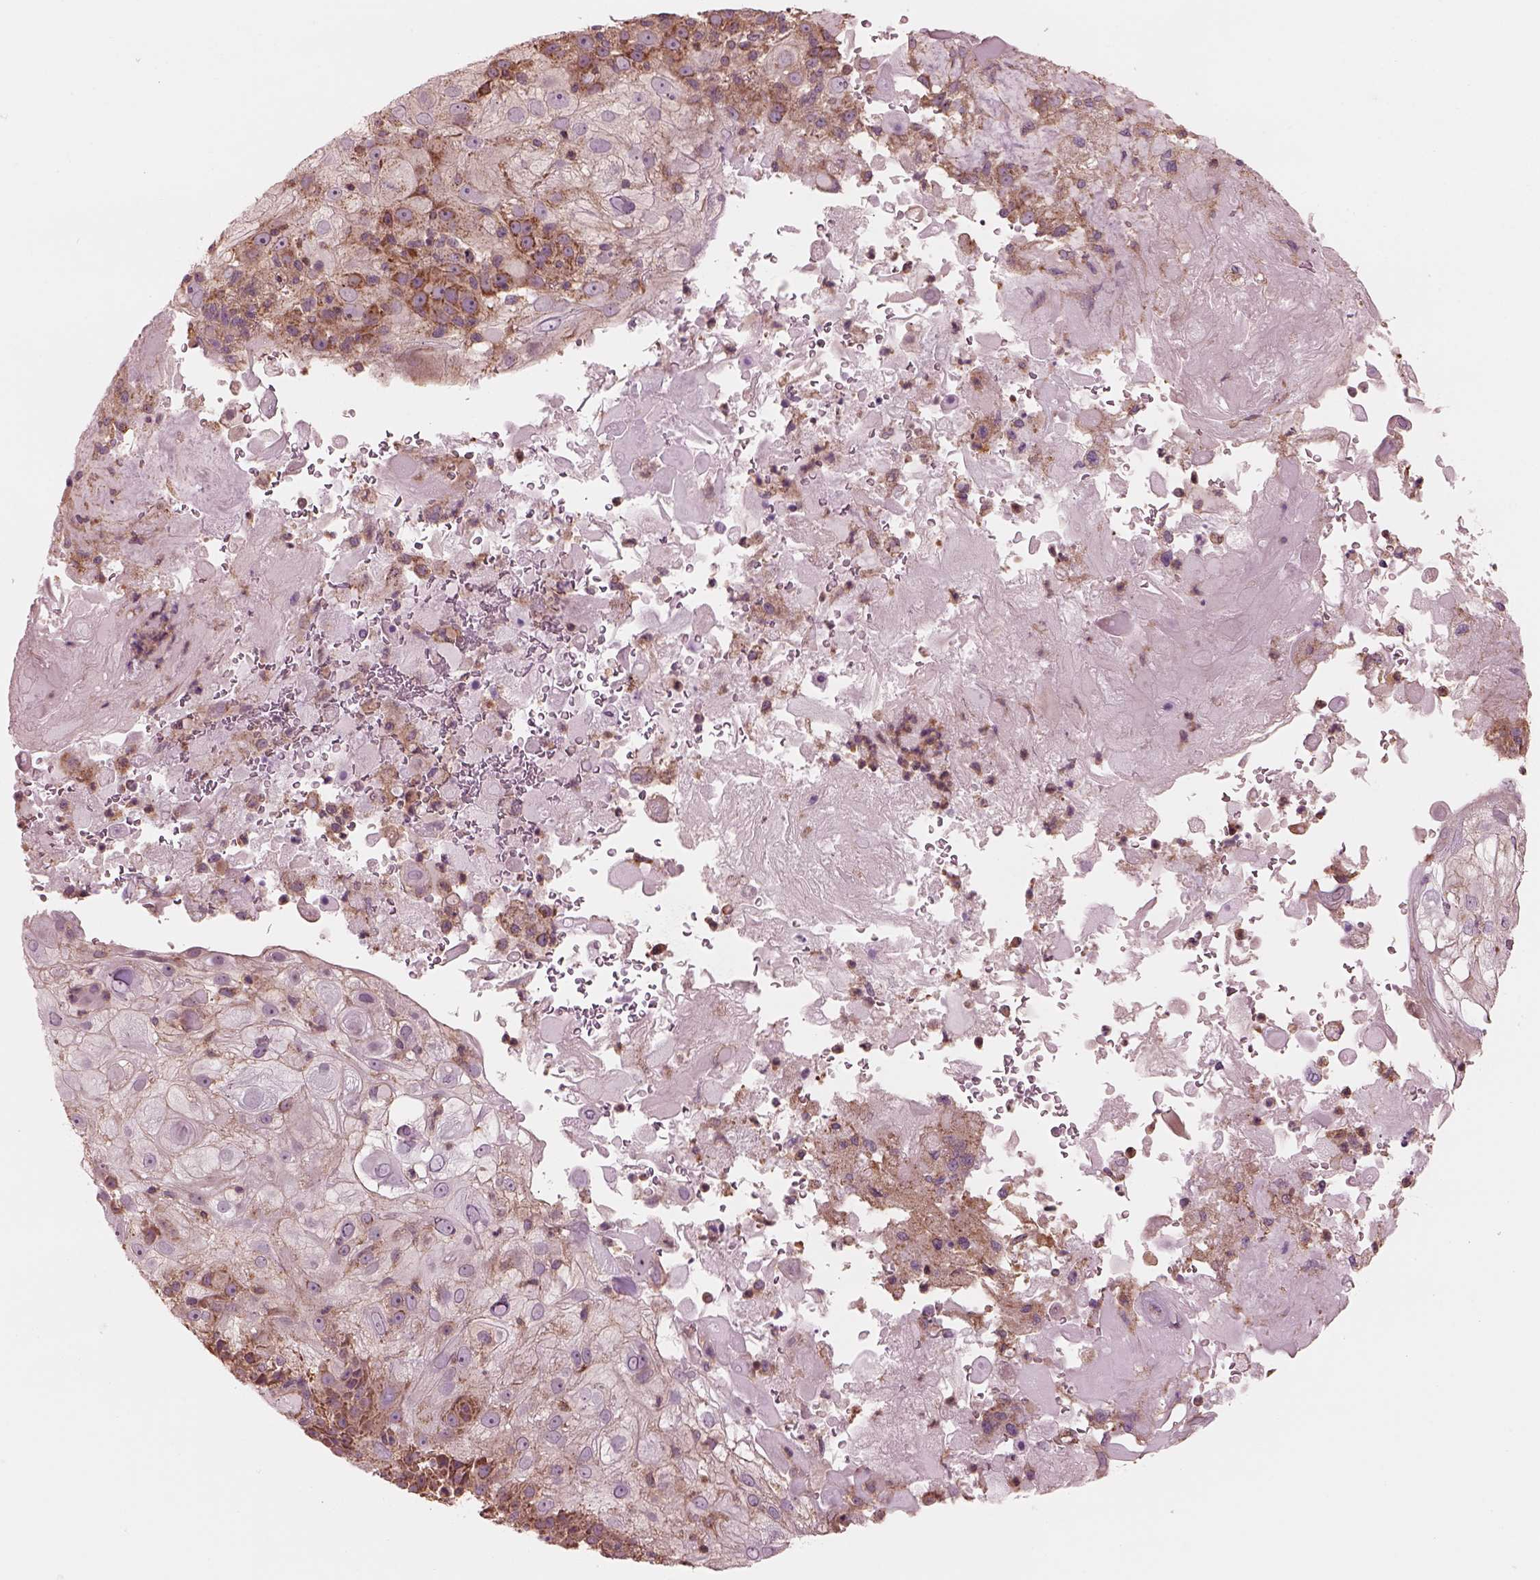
{"staining": {"intensity": "strong", "quantity": "25%-75%", "location": "cytoplasmic/membranous"}, "tissue": "skin cancer", "cell_type": "Tumor cells", "image_type": "cancer", "snomed": [{"axis": "morphology", "description": "Normal tissue, NOS"}, {"axis": "morphology", "description": "Squamous cell carcinoma, NOS"}, {"axis": "topography", "description": "Skin"}], "caption": "Squamous cell carcinoma (skin) stained with IHC shows strong cytoplasmic/membranous positivity in about 25%-75% of tumor cells. (DAB IHC with brightfield microscopy, high magnification).", "gene": "STK33", "patient": {"sex": "female", "age": 83}}